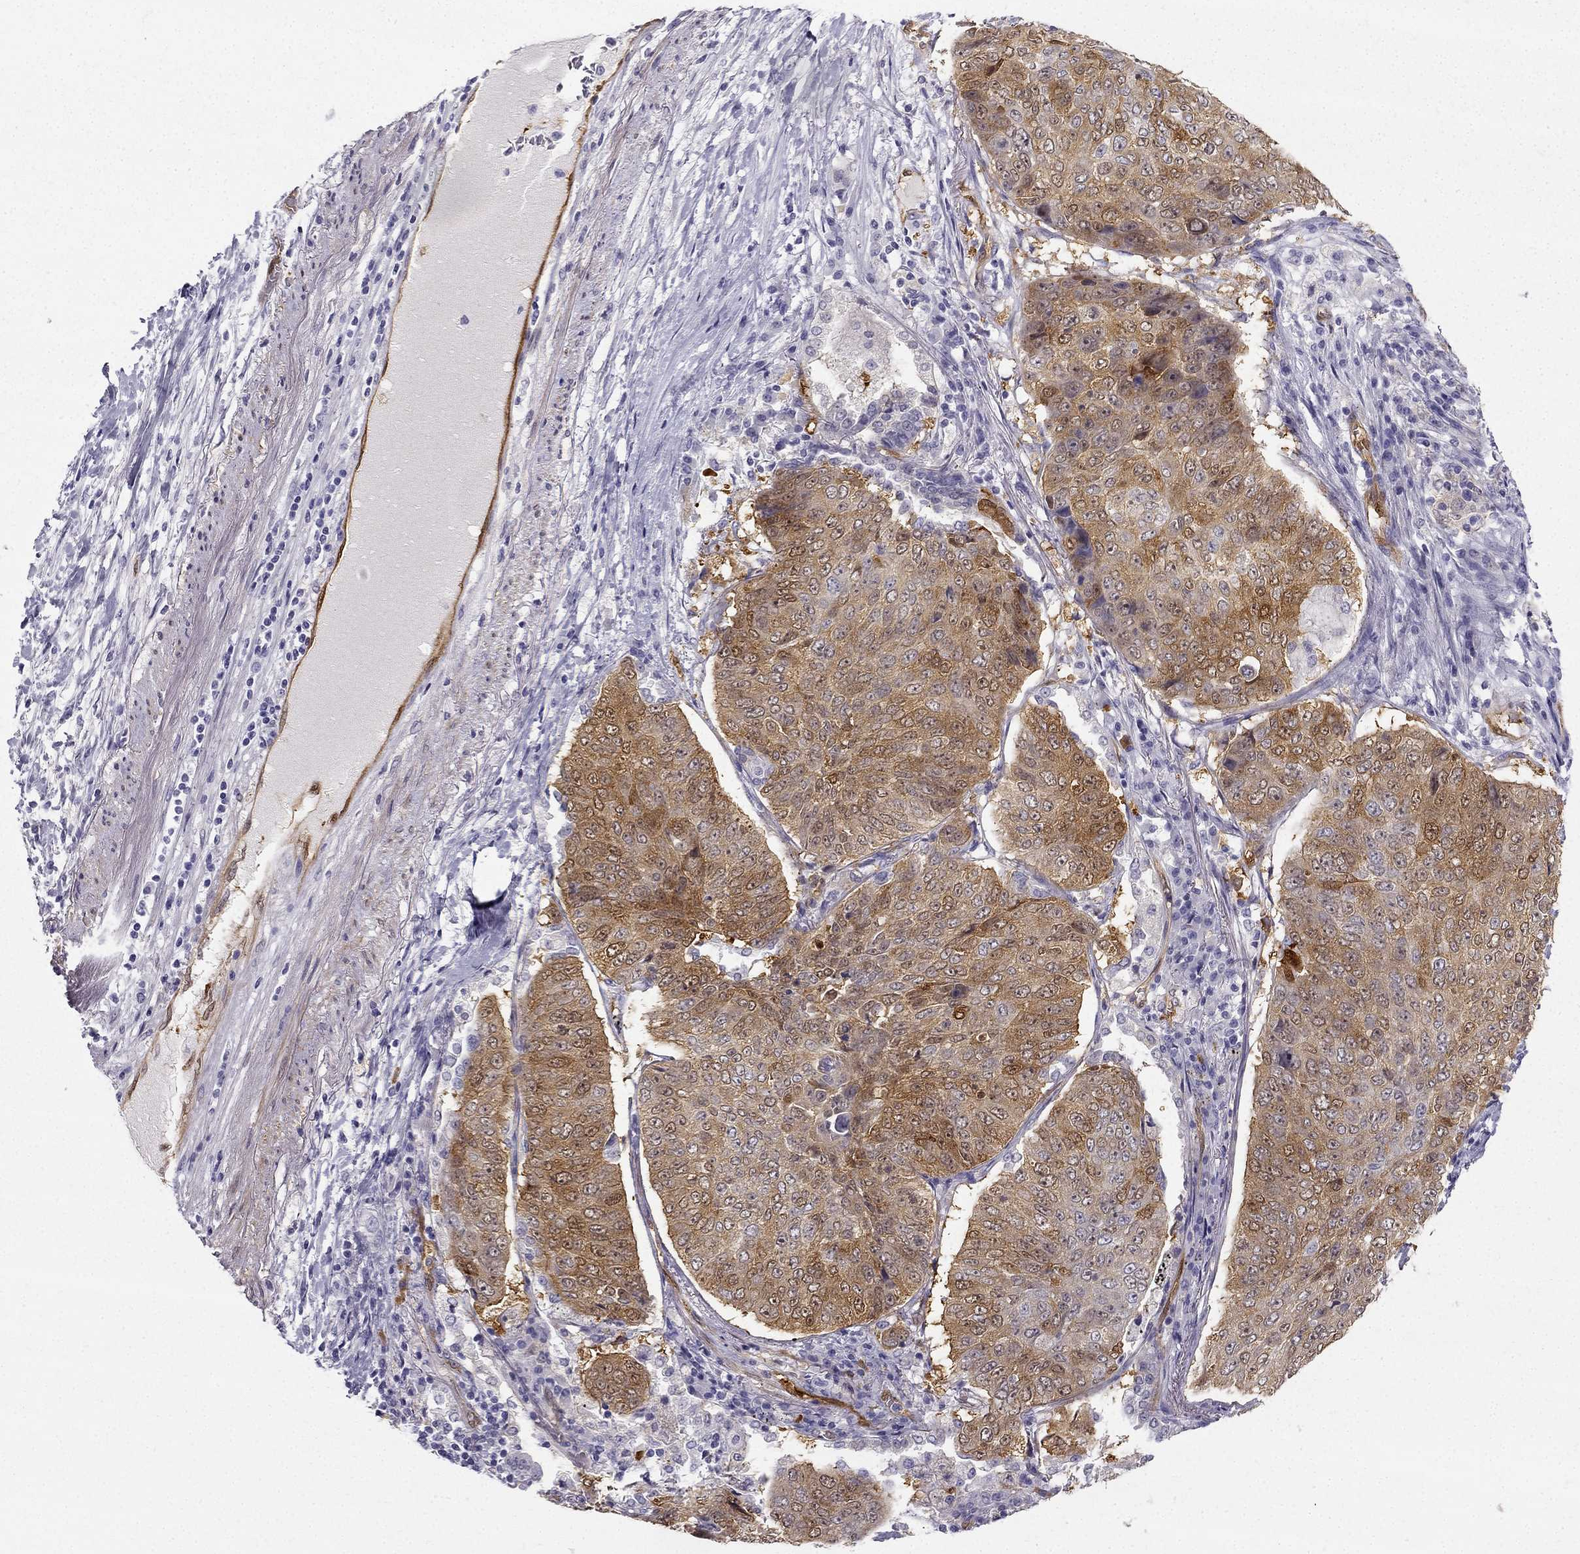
{"staining": {"intensity": "moderate", "quantity": "25%-75%", "location": "cytoplasmic/membranous"}, "tissue": "lung cancer", "cell_type": "Tumor cells", "image_type": "cancer", "snomed": [{"axis": "morphology", "description": "Normal tissue, NOS"}, {"axis": "morphology", "description": "Squamous cell carcinoma, NOS"}, {"axis": "topography", "description": "Bronchus"}, {"axis": "topography", "description": "Lung"}], "caption": "Lung cancer (squamous cell carcinoma) stained with a brown dye reveals moderate cytoplasmic/membranous positive positivity in about 25%-75% of tumor cells.", "gene": "NQO1", "patient": {"sex": "male", "age": 64}}